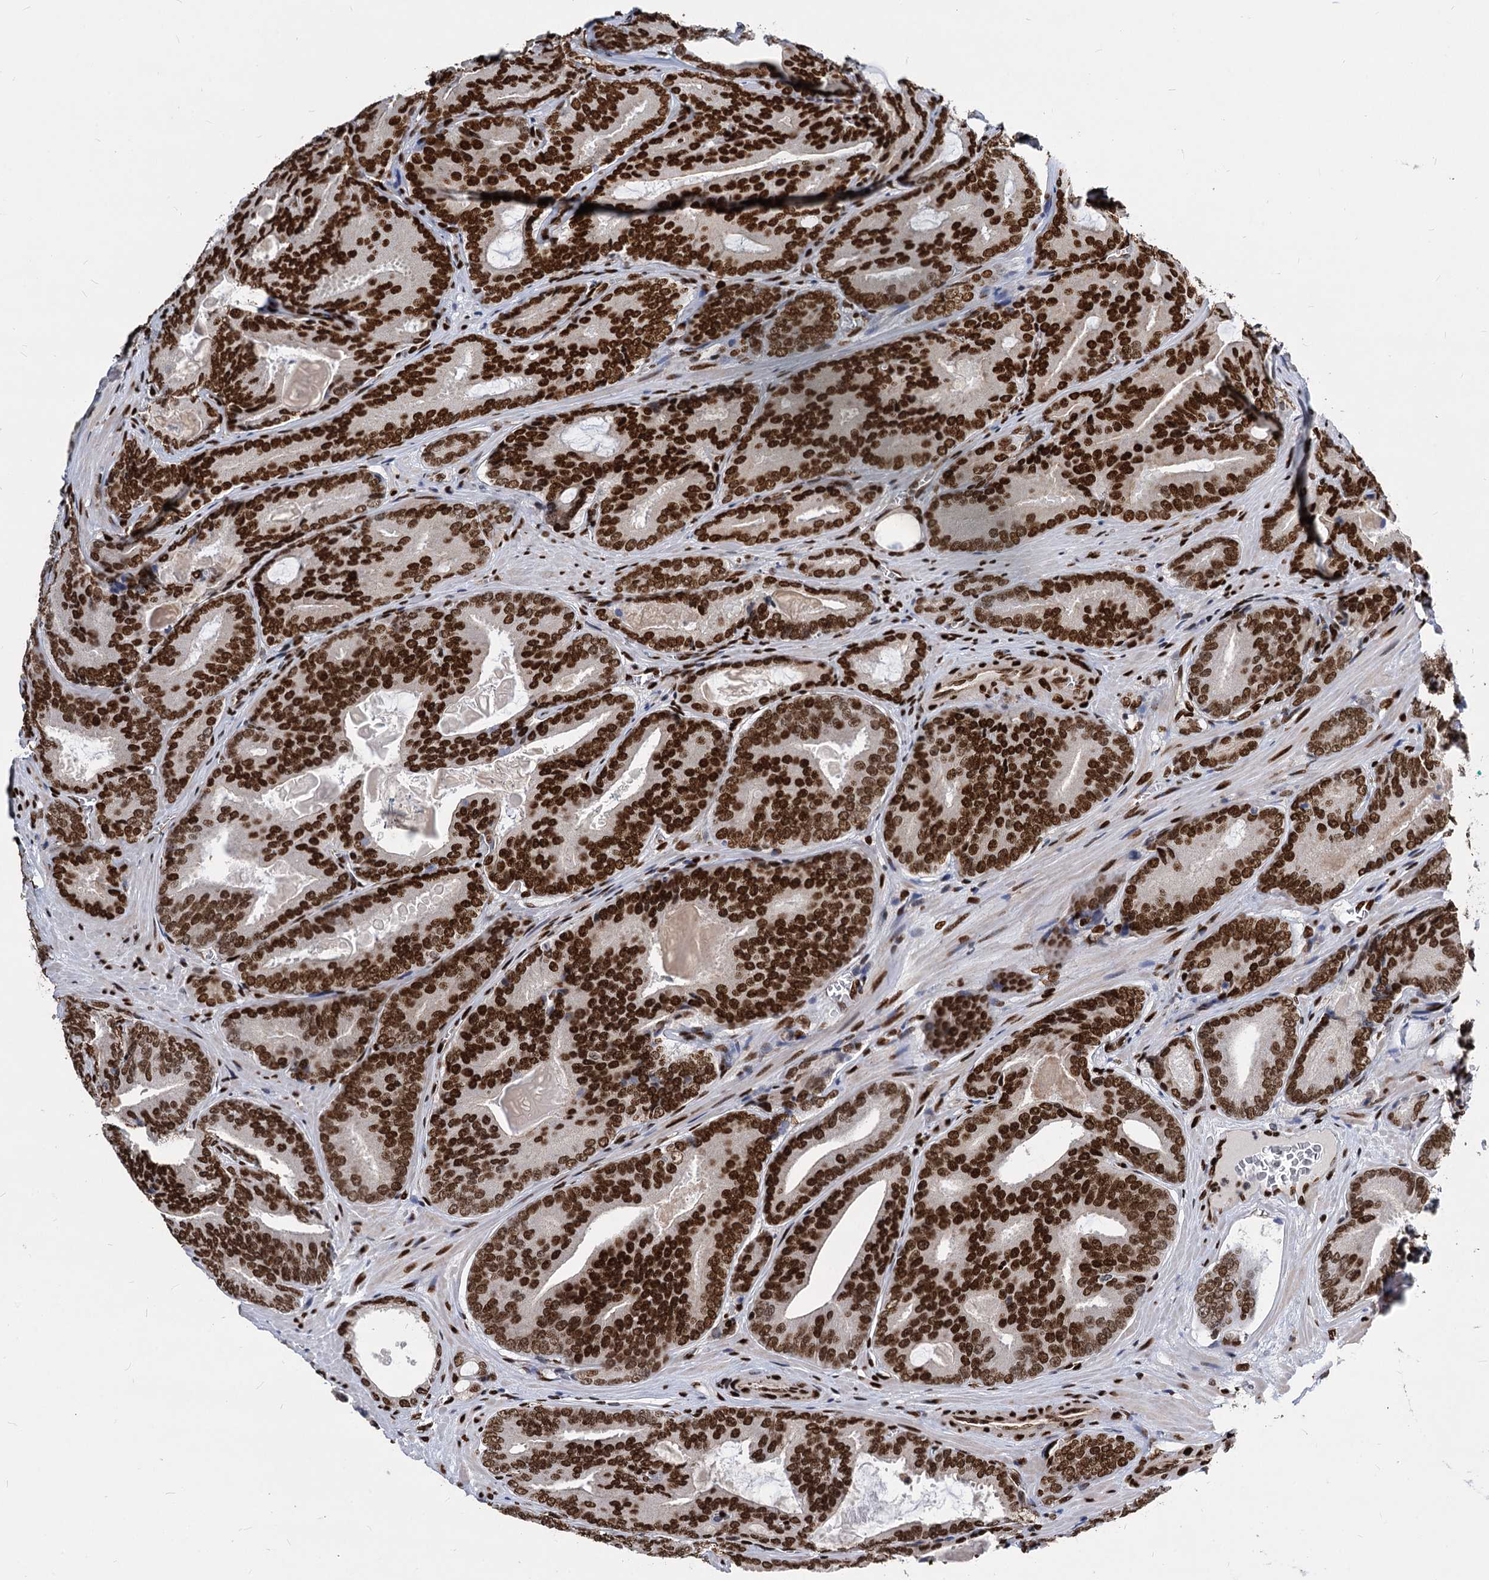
{"staining": {"intensity": "strong", "quantity": ">75%", "location": "nuclear"}, "tissue": "prostate cancer", "cell_type": "Tumor cells", "image_type": "cancer", "snomed": [{"axis": "morphology", "description": "Adenocarcinoma, High grade"}, {"axis": "topography", "description": "Prostate"}], "caption": "High-grade adenocarcinoma (prostate) tissue displays strong nuclear positivity in approximately >75% of tumor cells, visualized by immunohistochemistry.", "gene": "MECP2", "patient": {"sex": "male", "age": 66}}